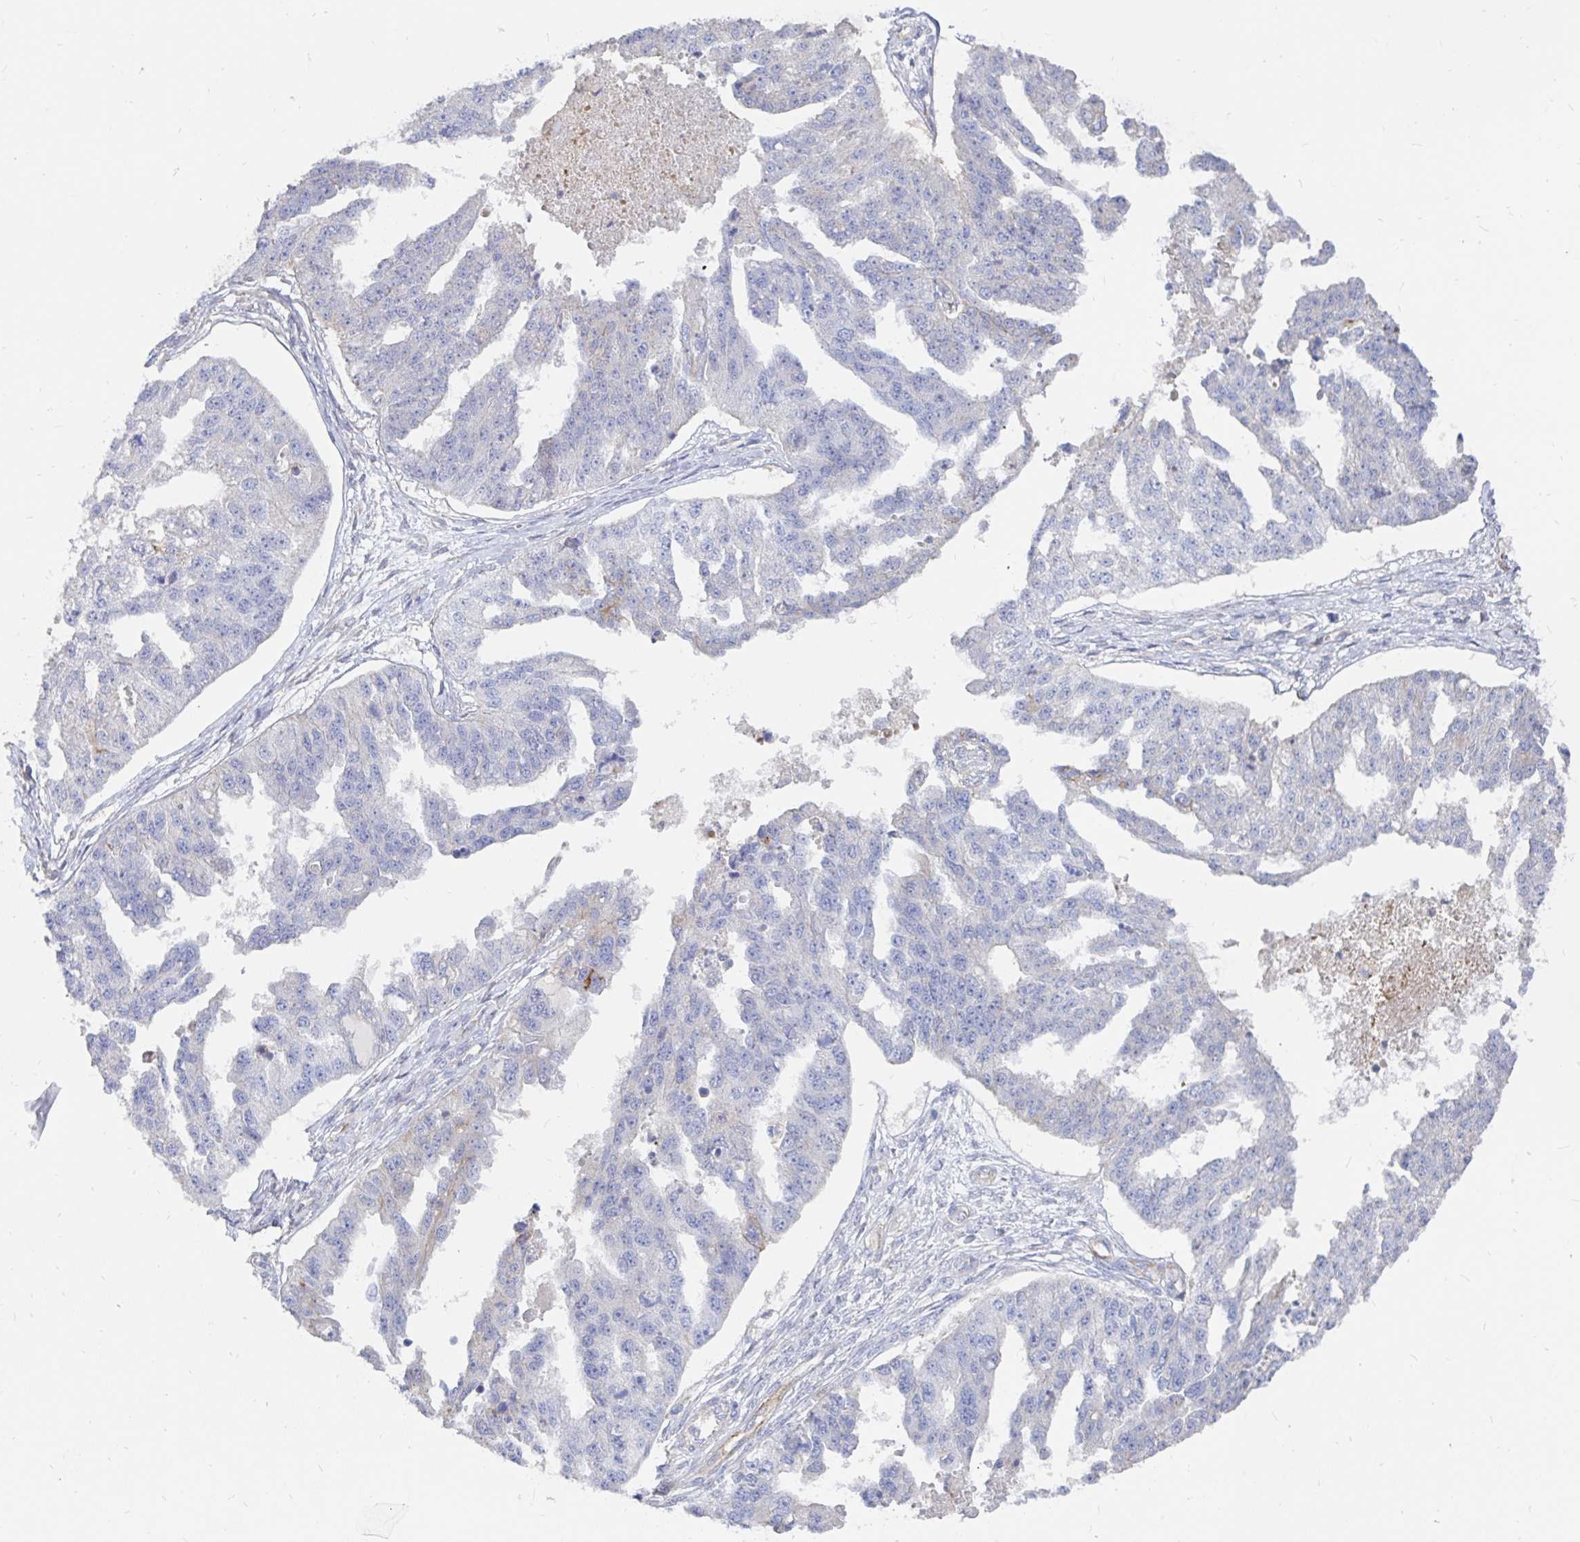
{"staining": {"intensity": "negative", "quantity": "none", "location": "none"}, "tissue": "ovarian cancer", "cell_type": "Tumor cells", "image_type": "cancer", "snomed": [{"axis": "morphology", "description": "Cystadenocarcinoma, serous, NOS"}, {"axis": "topography", "description": "Ovary"}], "caption": "An image of human ovarian cancer is negative for staining in tumor cells.", "gene": "KCTD19", "patient": {"sex": "female", "age": 58}}